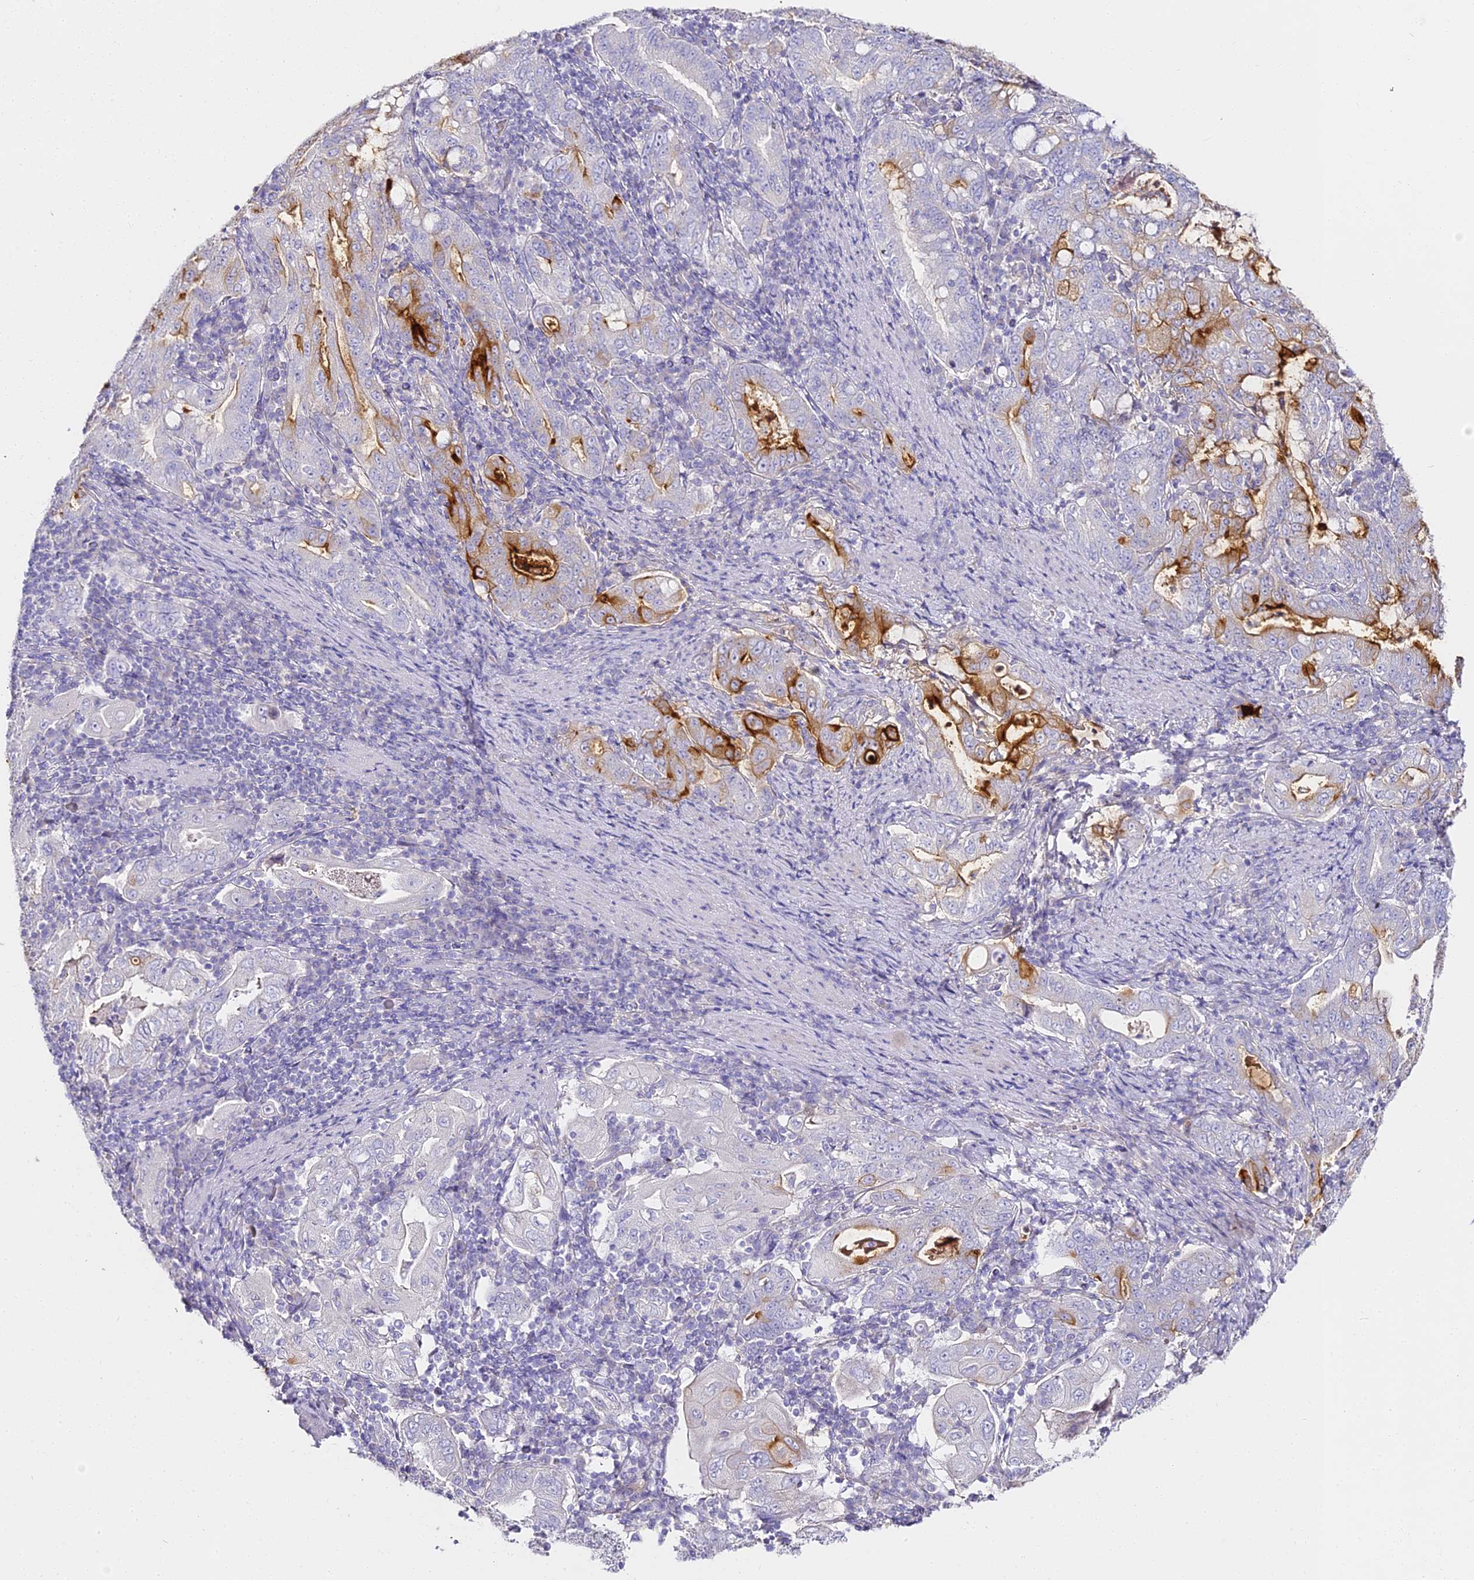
{"staining": {"intensity": "strong", "quantity": "<25%", "location": "cytoplasmic/membranous"}, "tissue": "stomach cancer", "cell_type": "Tumor cells", "image_type": "cancer", "snomed": [{"axis": "morphology", "description": "Normal tissue, NOS"}, {"axis": "morphology", "description": "Adenocarcinoma, NOS"}, {"axis": "topography", "description": "Esophagus"}, {"axis": "topography", "description": "Stomach, upper"}, {"axis": "topography", "description": "Peripheral nerve tissue"}], "caption": "A photomicrograph showing strong cytoplasmic/membranous positivity in about <25% of tumor cells in stomach cancer (adenocarcinoma), as visualized by brown immunohistochemical staining.", "gene": "ALPG", "patient": {"sex": "male", "age": 62}}